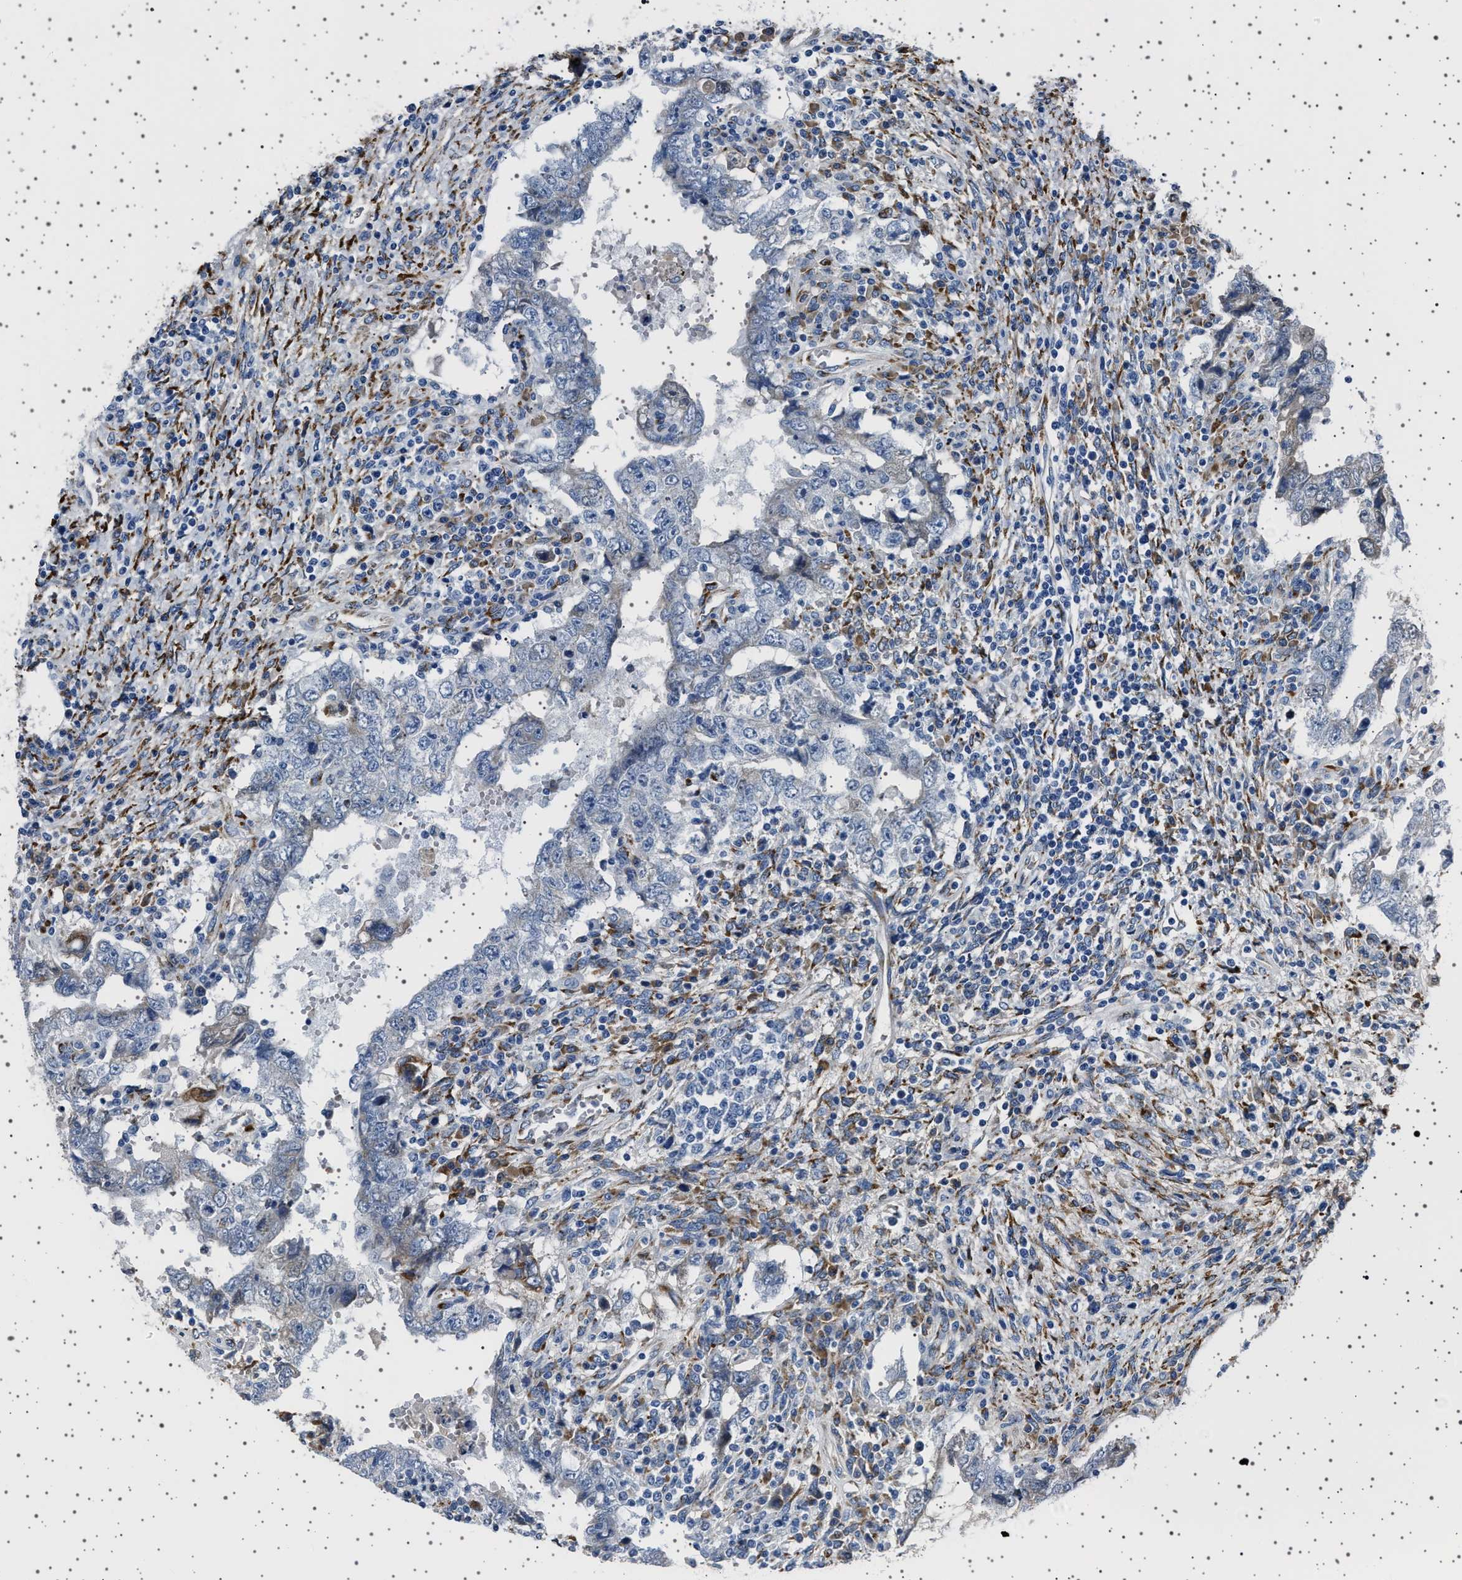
{"staining": {"intensity": "negative", "quantity": "none", "location": "none"}, "tissue": "testis cancer", "cell_type": "Tumor cells", "image_type": "cancer", "snomed": [{"axis": "morphology", "description": "Carcinoma, Embryonal, NOS"}, {"axis": "topography", "description": "Testis"}], "caption": "A high-resolution image shows immunohistochemistry (IHC) staining of embryonal carcinoma (testis), which shows no significant staining in tumor cells.", "gene": "FTCD", "patient": {"sex": "male", "age": 26}}